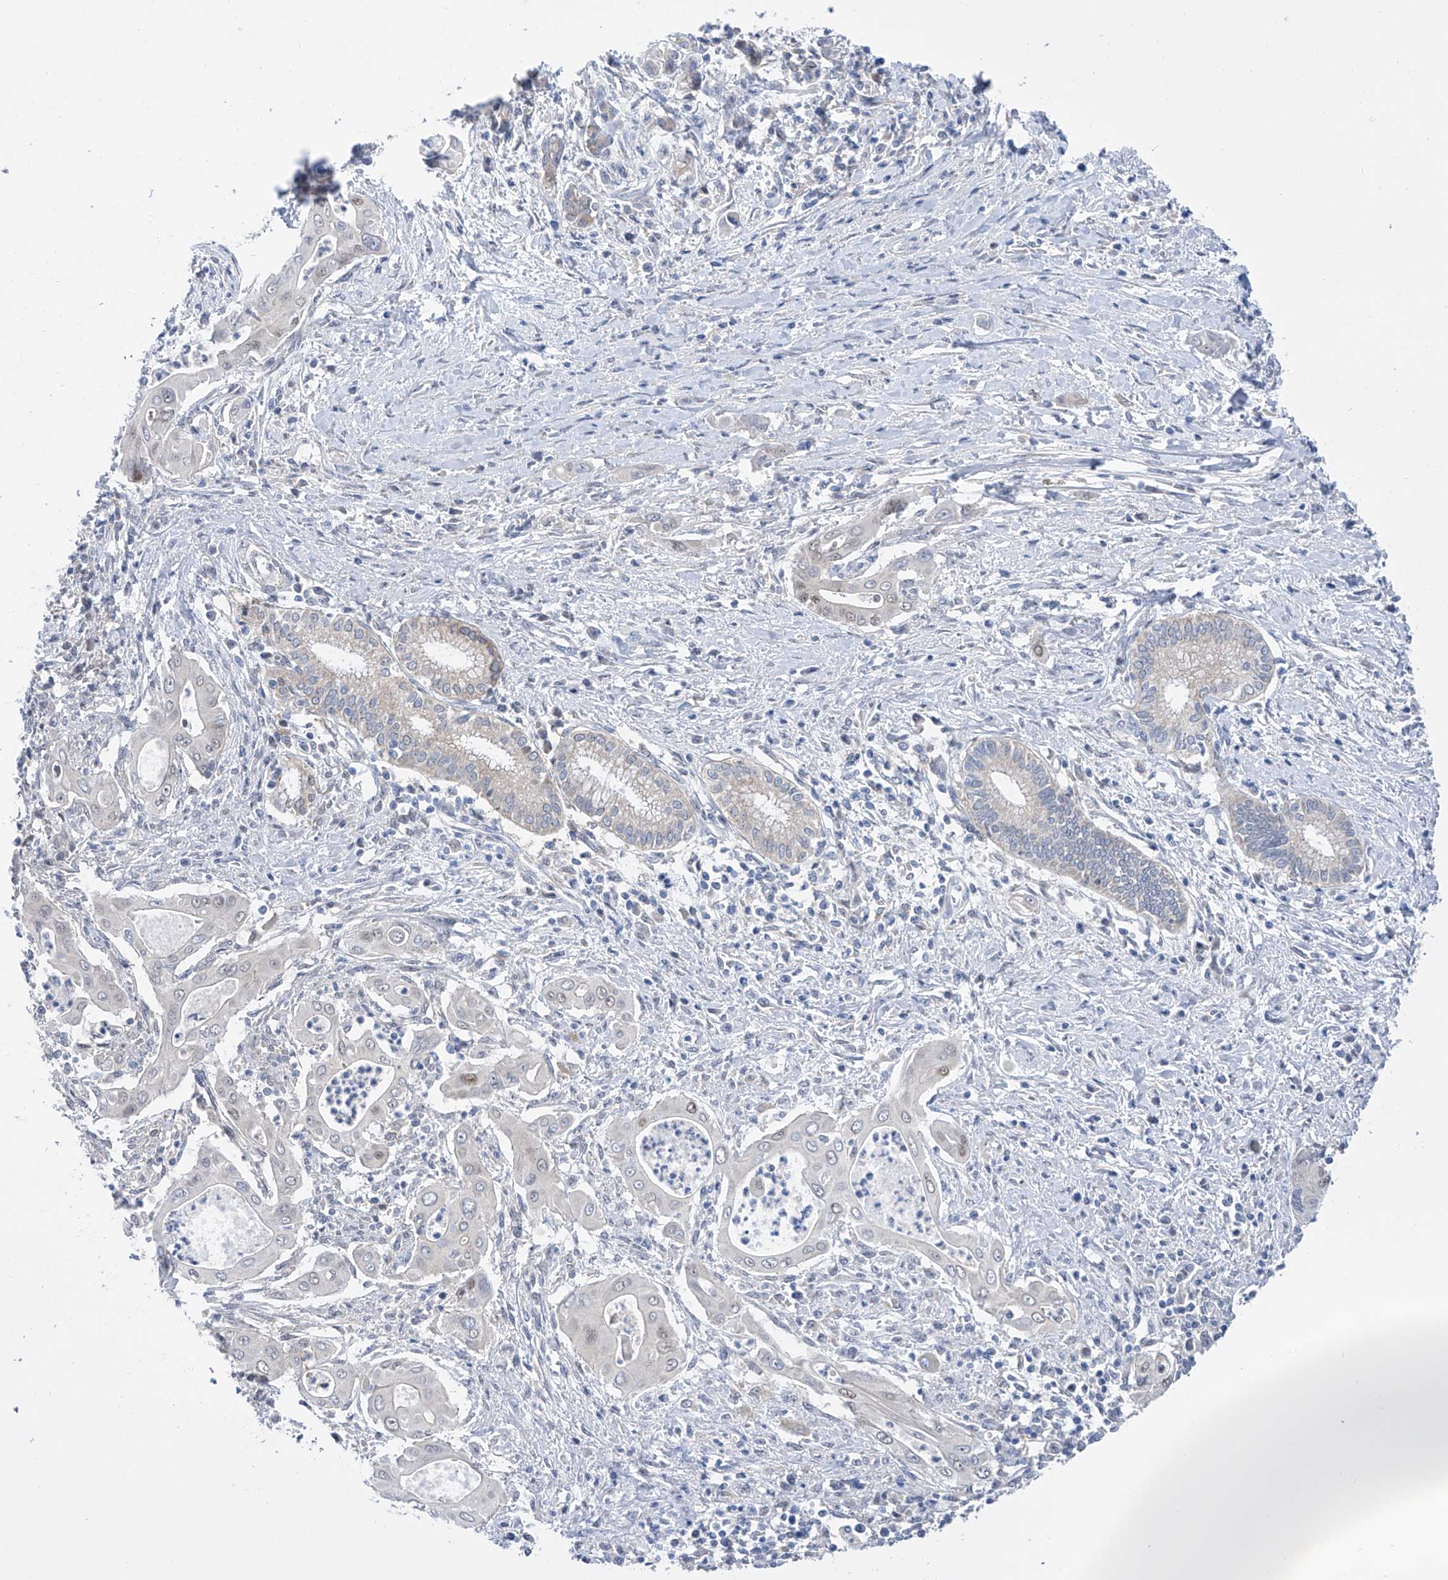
{"staining": {"intensity": "negative", "quantity": "none", "location": "none"}, "tissue": "pancreatic cancer", "cell_type": "Tumor cells", "image_type": "cancer", "snomed": [{"axis": "morphology", "description": "Adenocarcinoma, NOS"}, {"axis": "topography", "description": "Pancreas"}], "caption": "Immunohistochemistry image of neoplastic tissue: human adenocarcinoma (pancreatic) stained with DAB demonstrates no significant protein staining in tumor cells. (DAB immunohistochemistry with hematoxylin counter stain).", "gene": "SRBD1", "patient": {"sex": "male", "age": 58}}